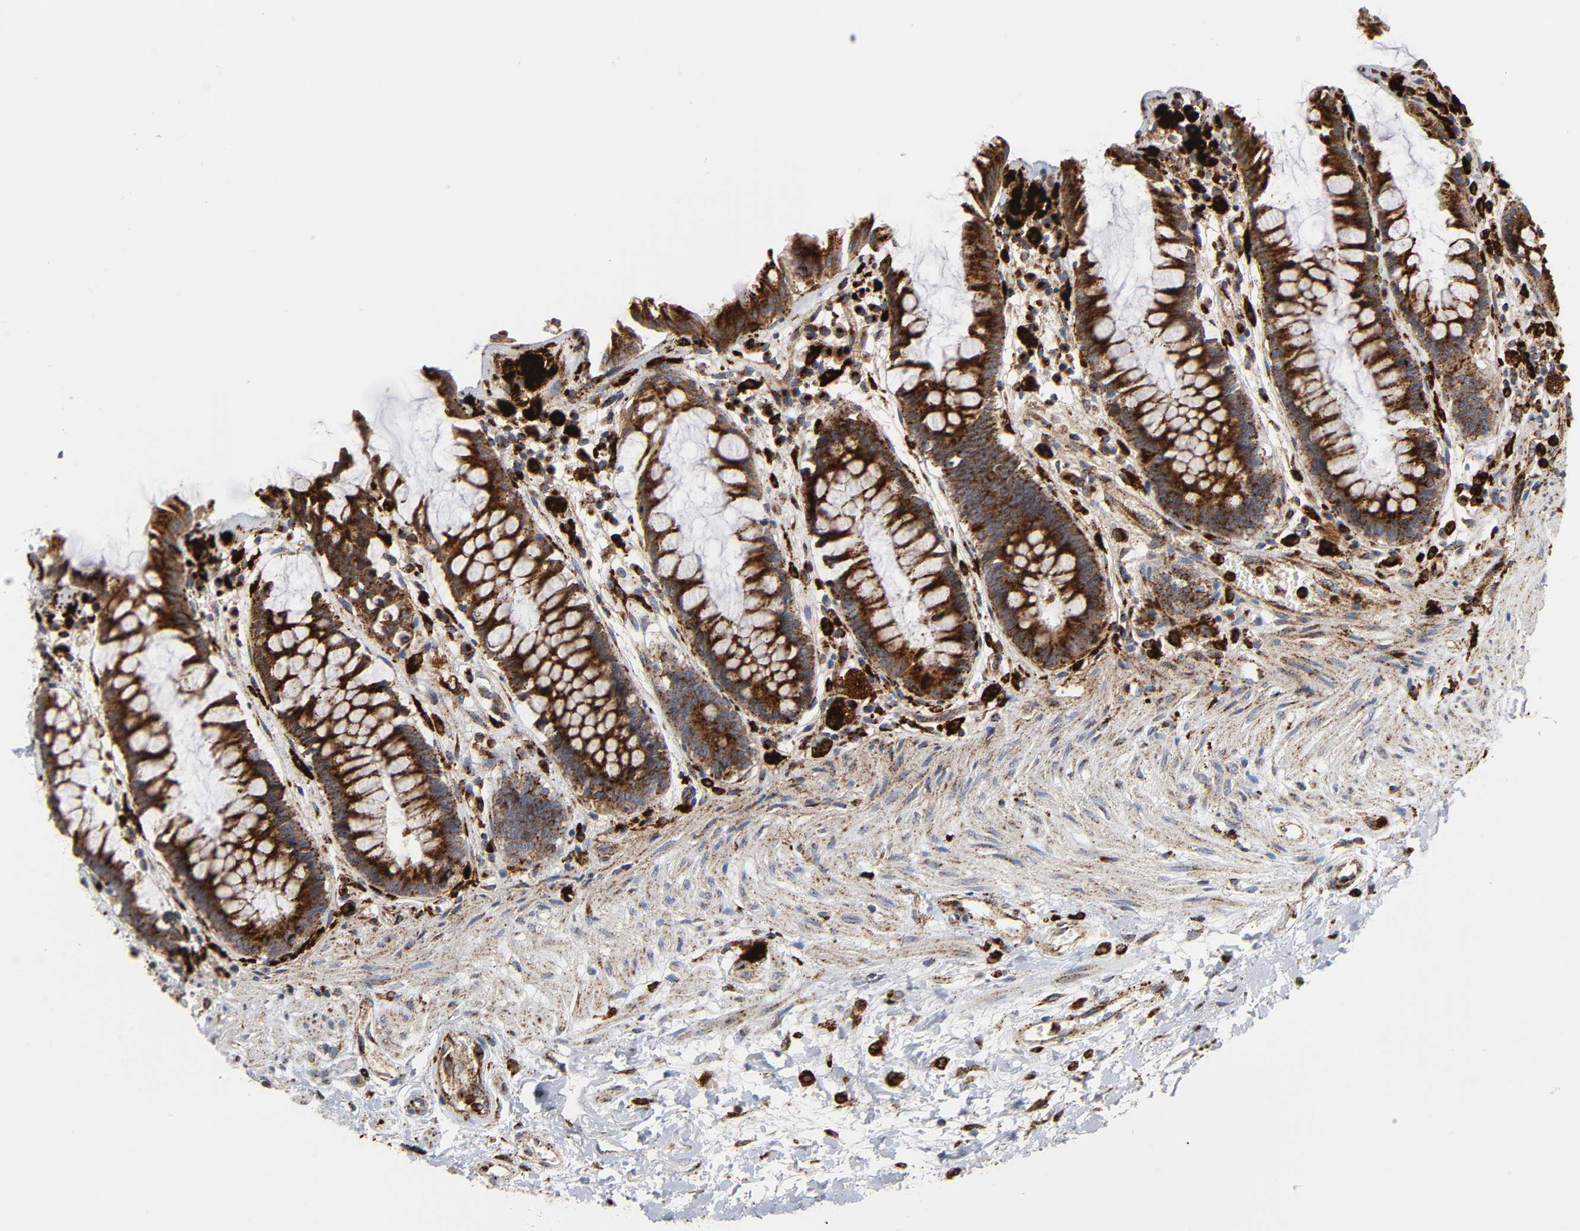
{"staining": {"intensity": "strong", "quantity": ">75%", "location": "cytoplasmic/membranous"}, "tissue": "rectum", "cell_type": "Glandular cells", "image_type": "normal", "snomed": [{"axis": "morphology", "description": "Normal tissue, NOS"}, {"axis": "topography", "description": "Rectum"}], "caption": "IHC staining of normal rectum, which reveals high levels of strong cytoplasmic/membranous expression in about >75% of glandular cells indicating strong cytoplasmic/membranous protein staining. The staining was performed using DAB (3,3'-diaminobenzidine) (brown) for protein detection and nuclei were counterstained in hematoxylin (blue).", "gene": "PSAP", "patient": {"sex": "female", "age": 46}}